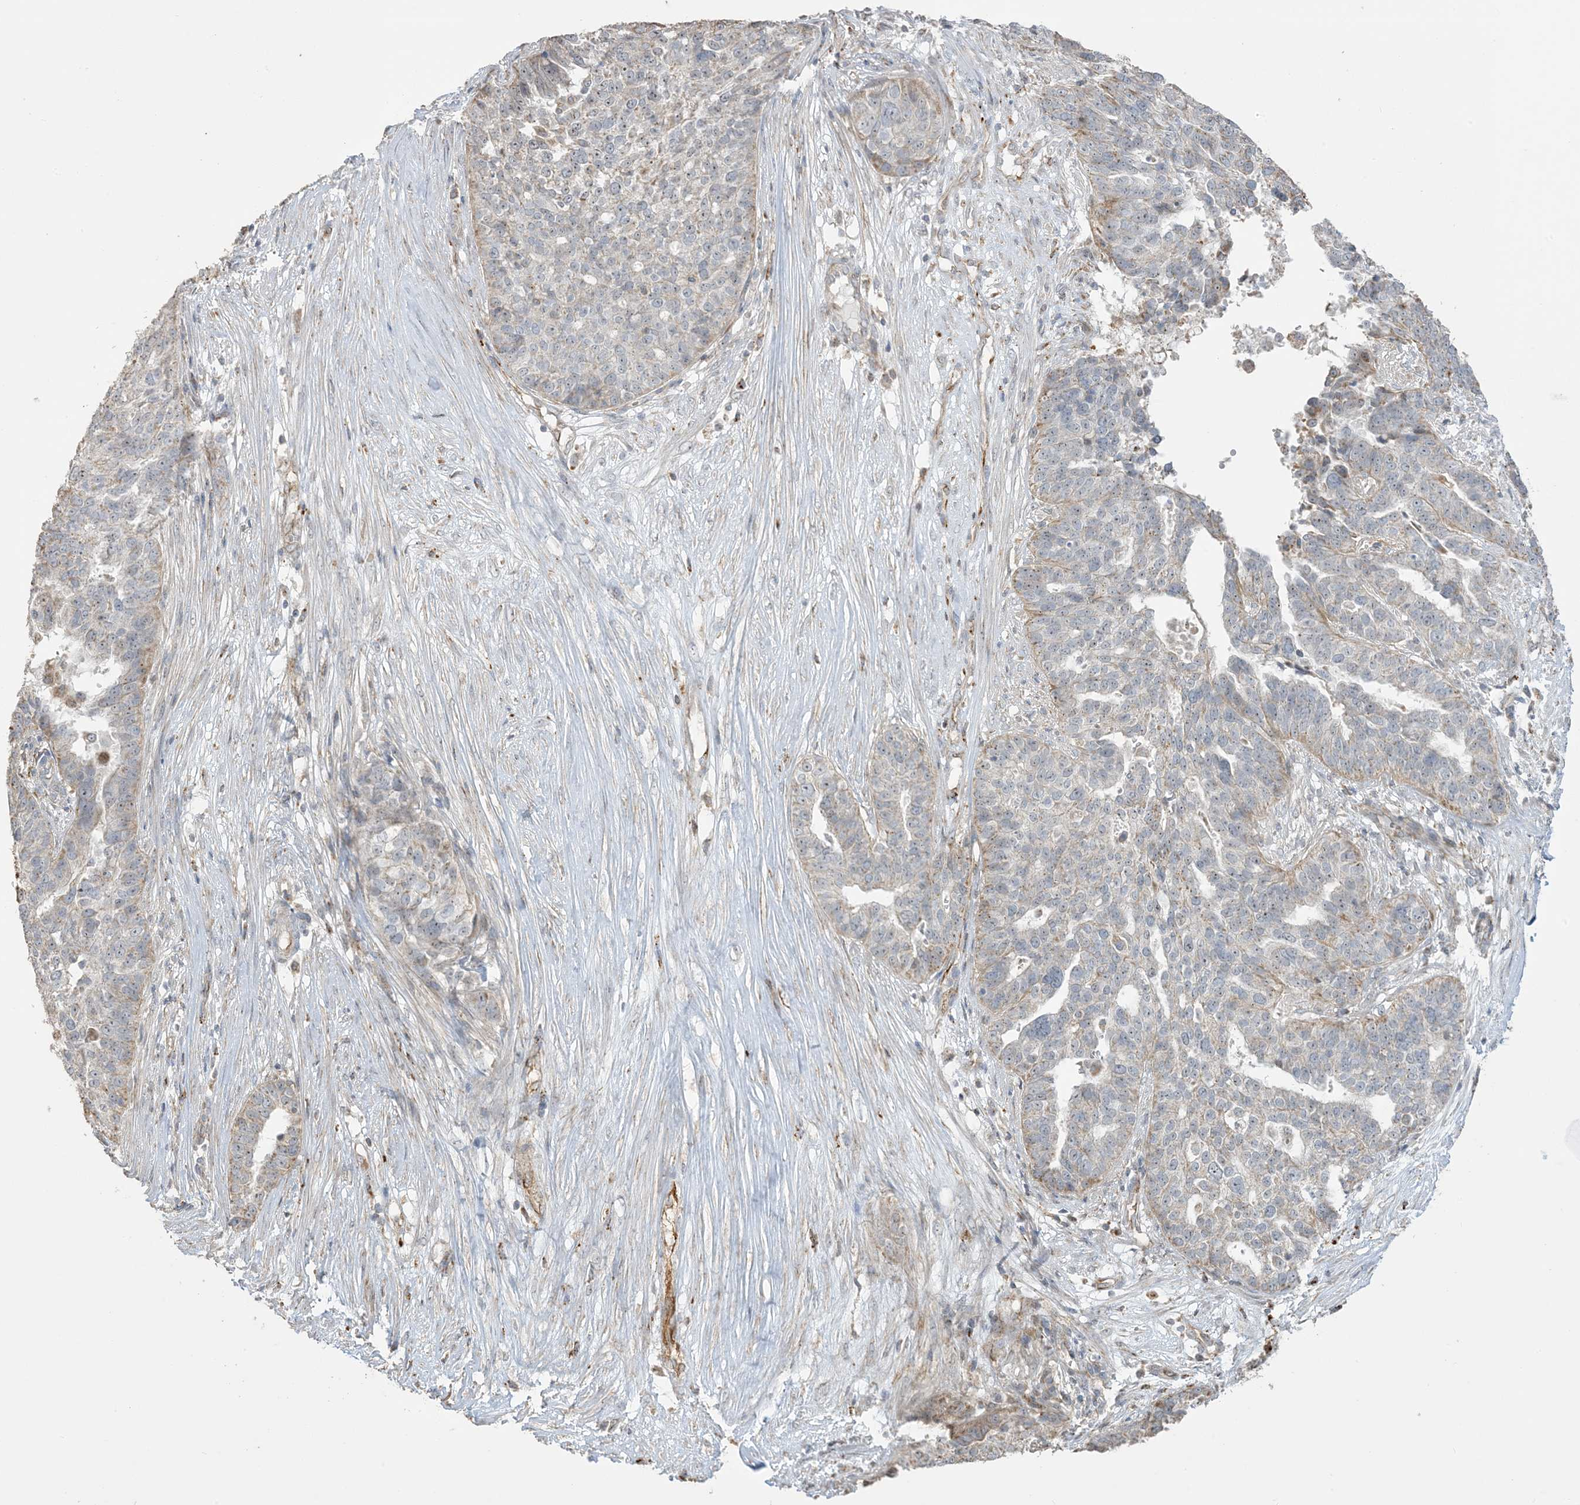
{"staining": {"intensity": "weak", "quantity": "<25%", "location": "cytoplasmic/membranous"}, "tissue": "ovarian cancer", "cell_type": "Tumor cells", "image_type": "cancer", "snomed": [{"axis": "morphology", "description": "Cystadenocarcinoma, serous, NOS"}, {"axis": "topography", "description": "Ovary"}], "caption": "Immunohistochemistry photomicrograph of human ovarian serous cystadenocarcinoma stained for a protein (brown), which reveals no staining in tumor cells.", "gene": "AGA", "patient": {"sex": "female", "age": 59}}